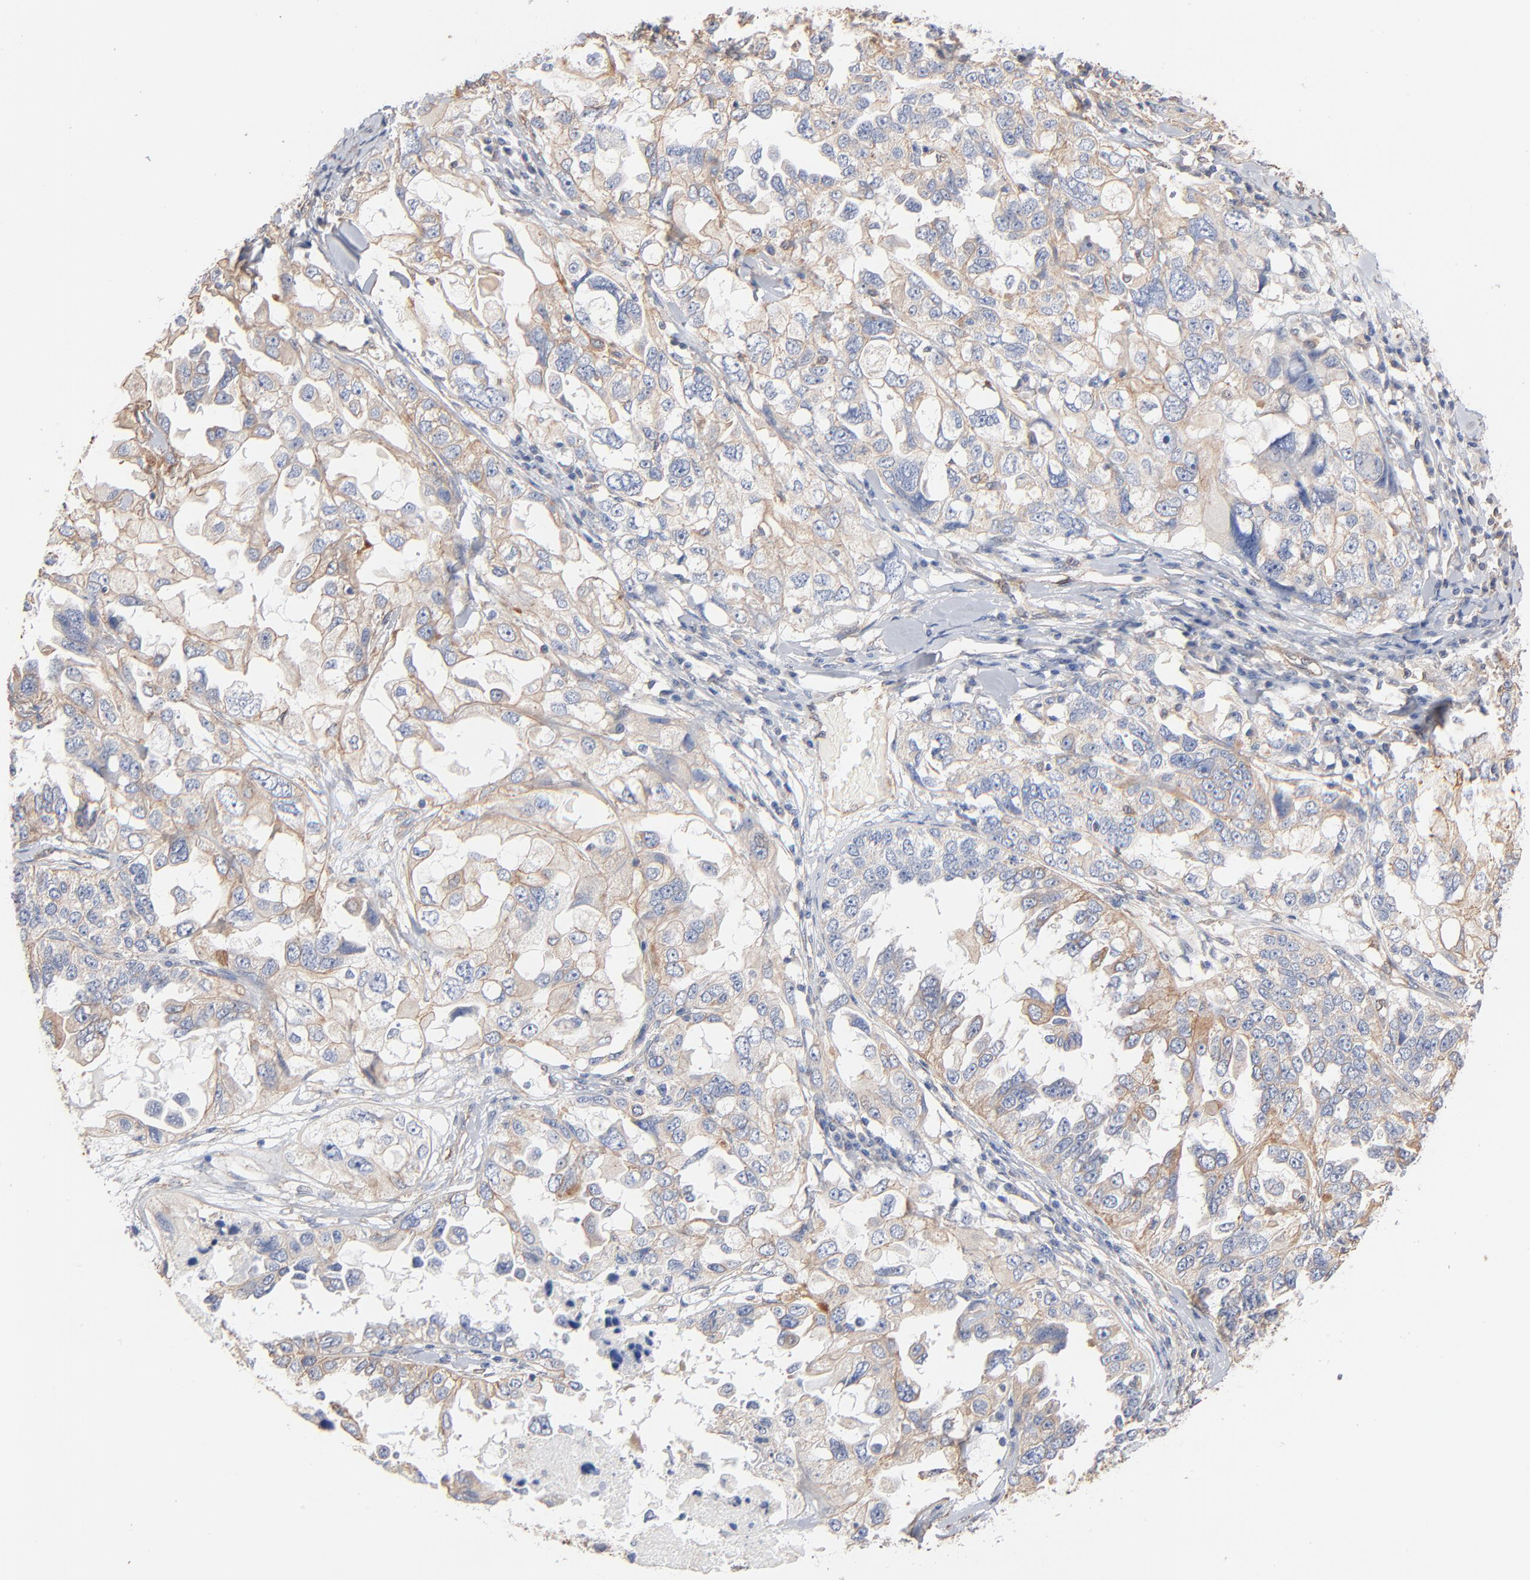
{"staining": {"intensity": "weak", "quantity": "<25%", "location": "cytoplasmic/membranous"}, "tissue": "ovarian cancer", "cell_type": "Tumor cells", "image_type": "cancer", "snomed": [{"axis": "morphology", "description": "Cystadenocarcinoma, serous, NOS"}, {"axis": "topography", "description": "Ovary"}], "caption": "DAB immunohistochemical staining of human serous cystadenocarcinoma (ovarian) shows no significant expression in tumor cells.", "gene": "ABCD4", "patient": {"sex": "female", "age": 82}}